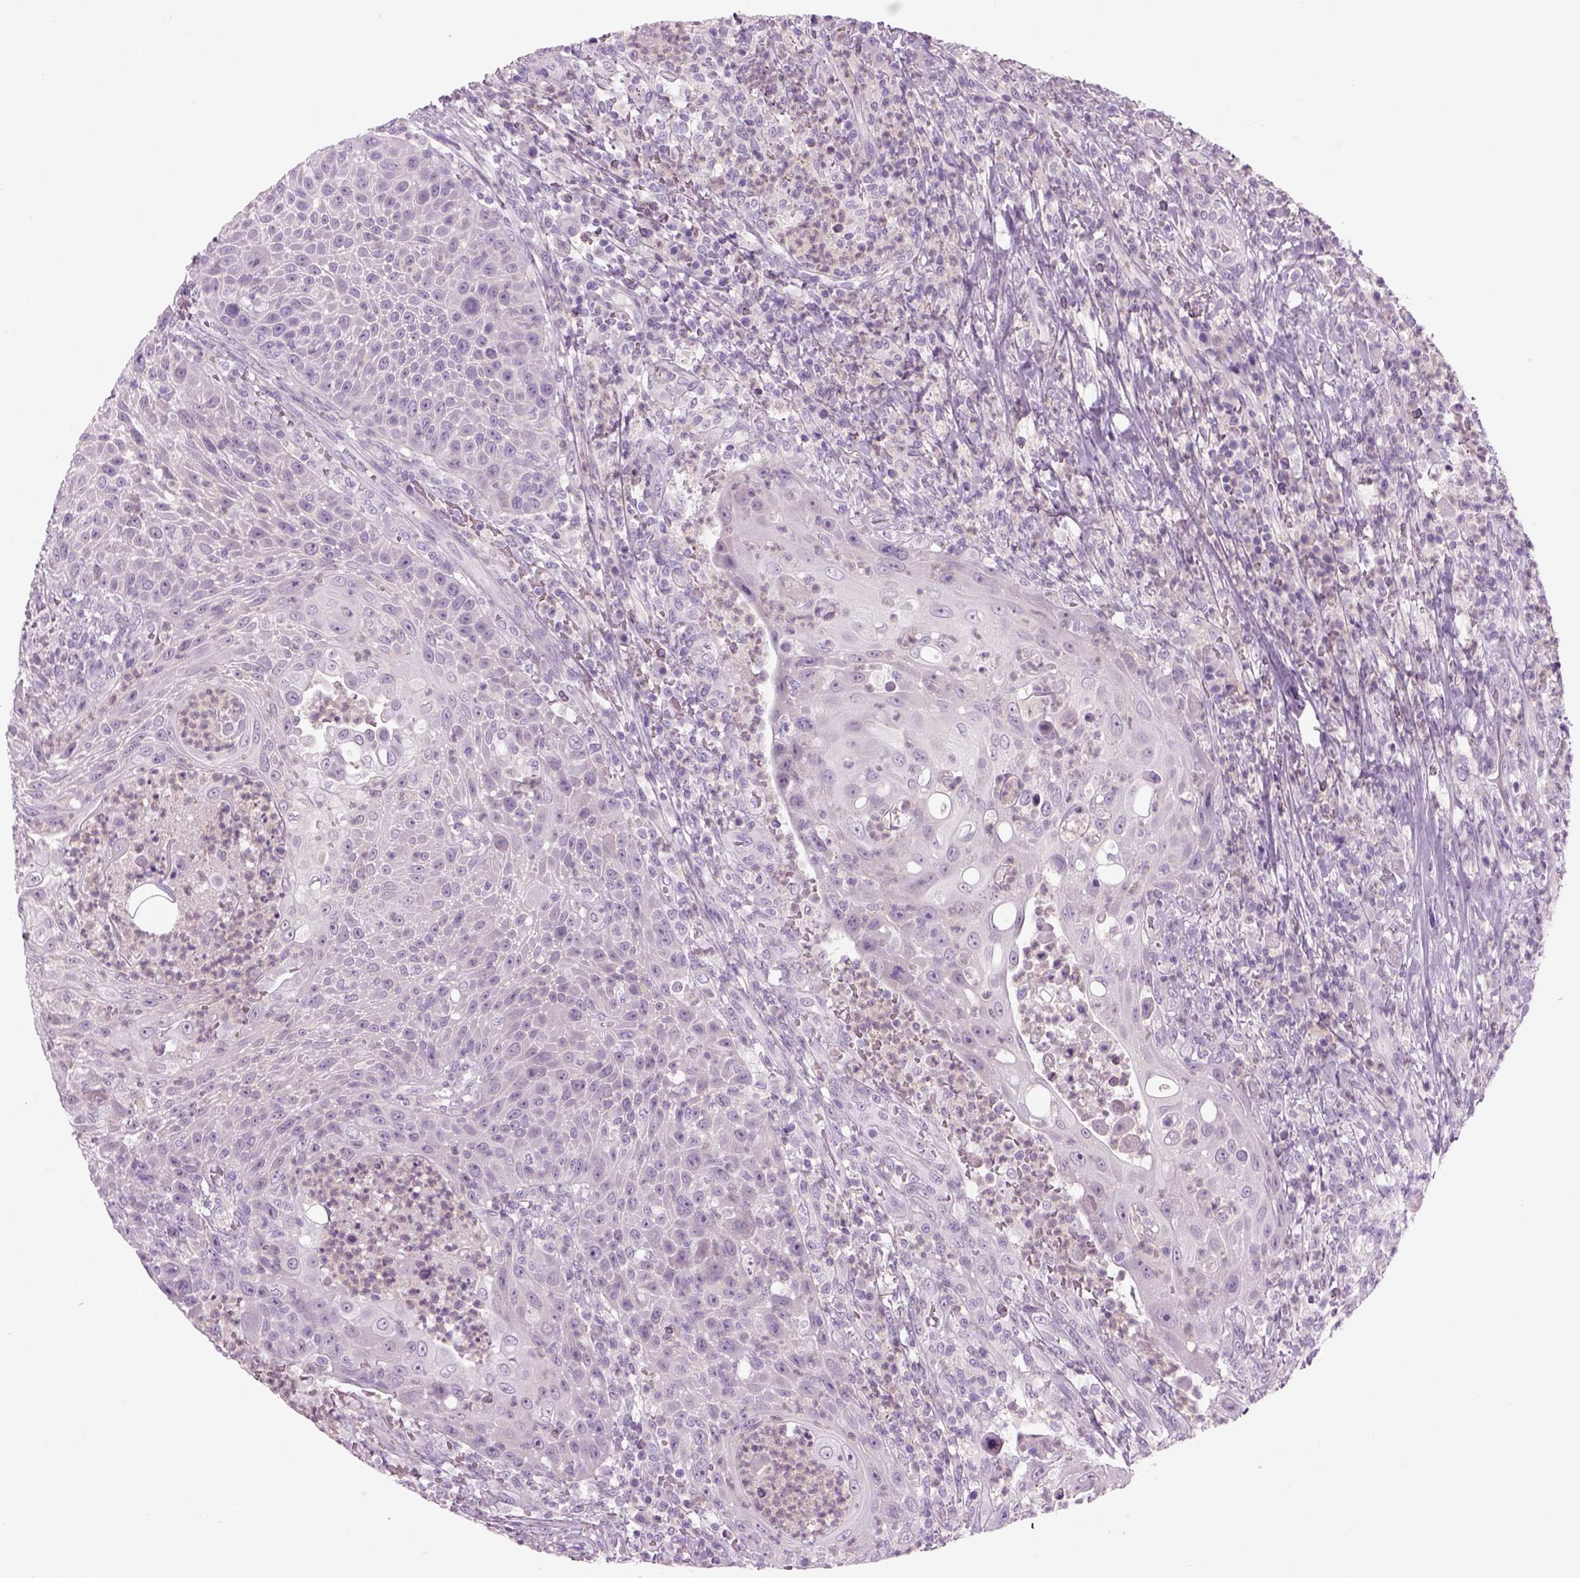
{"staining": {"intensity": "negative", "quantity": "none", "location": "none"}, "tissue": "head and neck cancer", "cell_type": "Tumor cells", "image_type": "cancer", "snomed": [{"axis": "morphology", "description": "Squamous cell carcinoma, NOS"}, {"axis": "topography", "description": "Head-Neck"}], "caption": "A high-resolution micrograph shows immunohistochemistry (IHC) staining of head and neck cancer (squamous cell carcinoma), which exhibits no significant staining in tumor cells. The staining was performed using DAB to visualize the protein expression in brown, while the nuclei were stained in blue with hematoxylin (Magnification: 20x).", "gene": "MDH1B", "patient": {"sex": "male", "age": 69}}